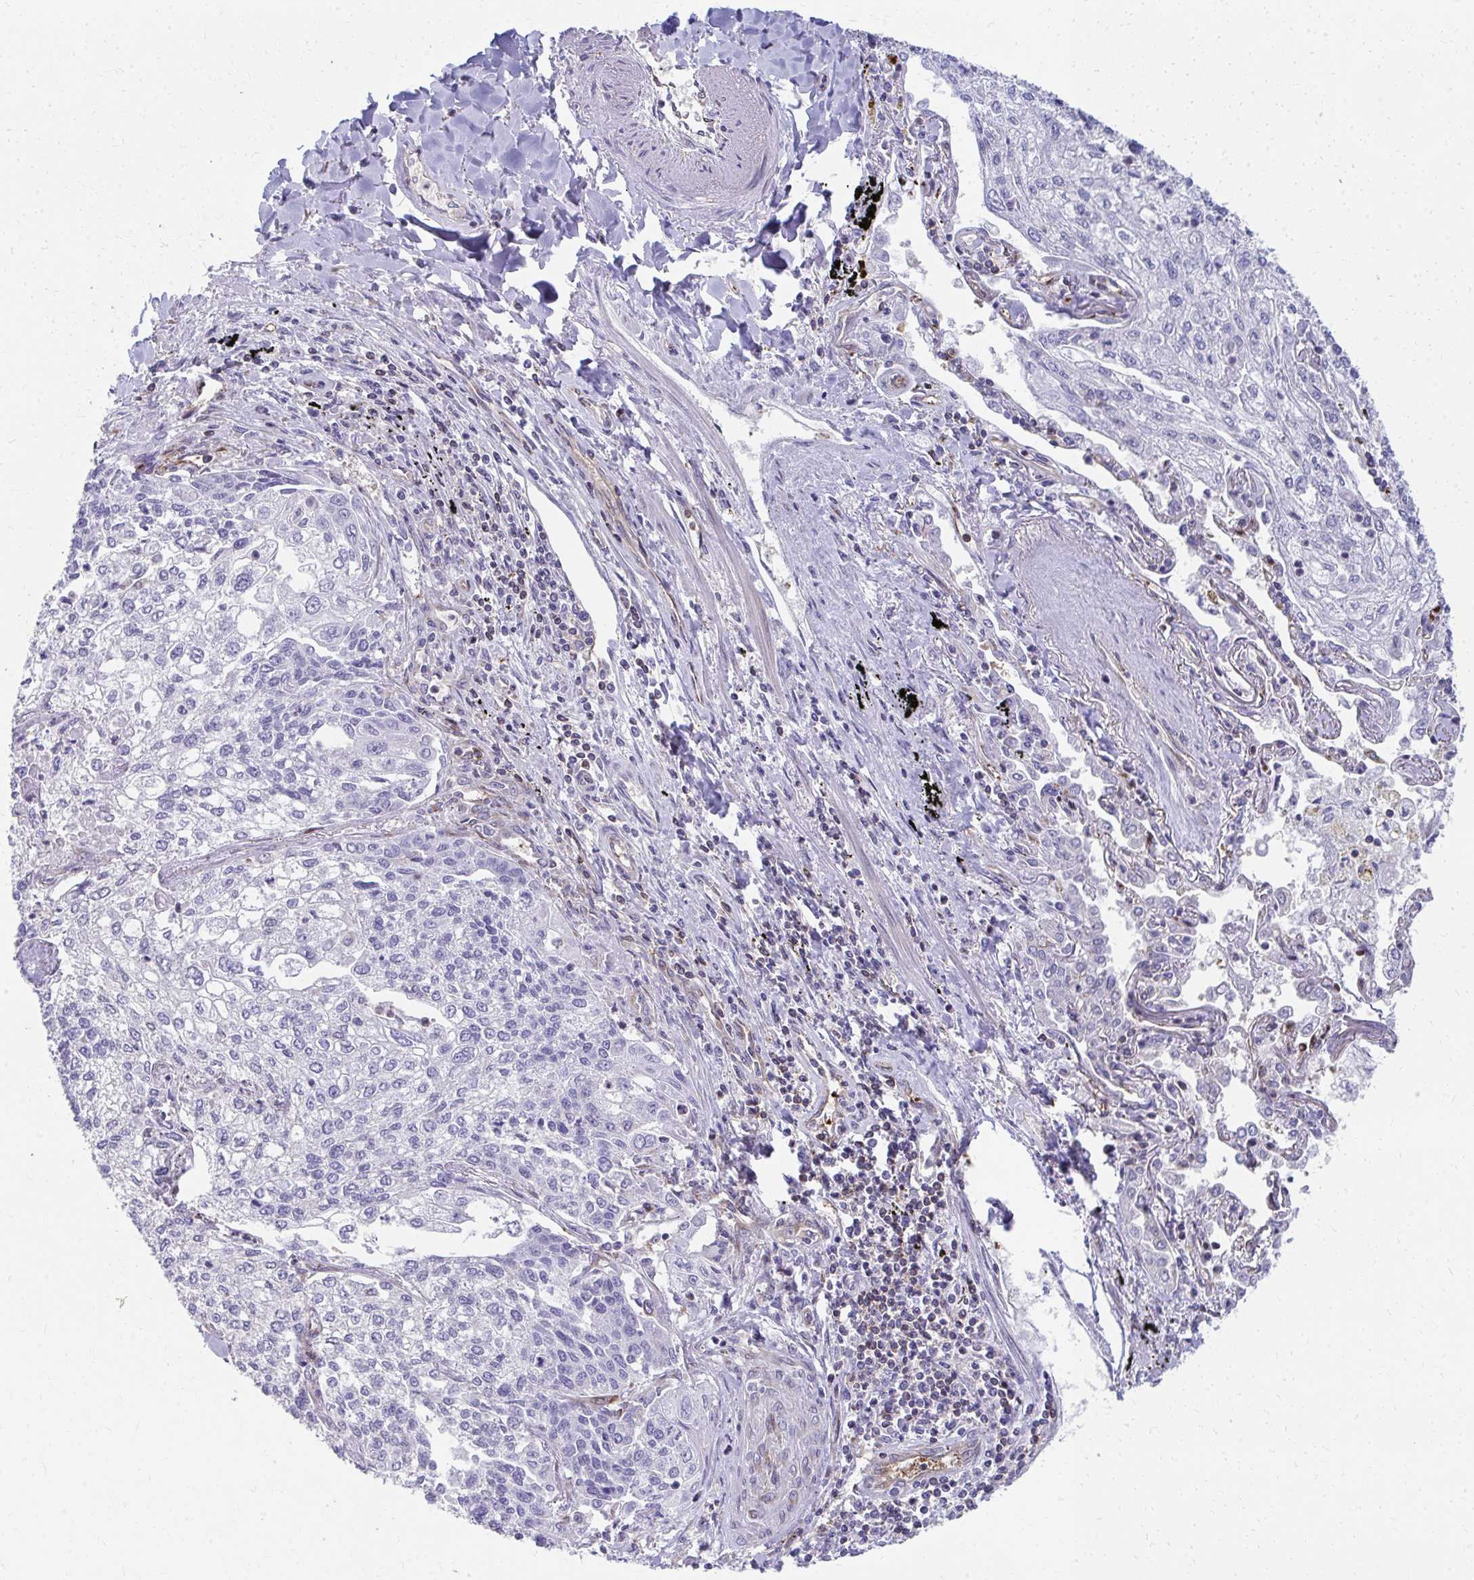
{"staining": {"intensity": "negative", "quantity": "none", "location": "none"}, "tissue": "lung cancer", "cell_type": "Tumor cells", "image_type": "cancer", "snomed": [{"axis": "morphology", "description": "Squamous cell carcinoma, NOS"}, {"axis": "topography", "description": "Lung"}], "caption": "High magnification brightfield microscopy of lung squamous cell carcinoma stained with DAB (3,3'-diaminobenzidine) (brown) and counterstained with hematoxylin (blue): tumor cells show no significant positivity.", "gene": "FOXN3", "patient": {"sex": "male", "age": 74}}